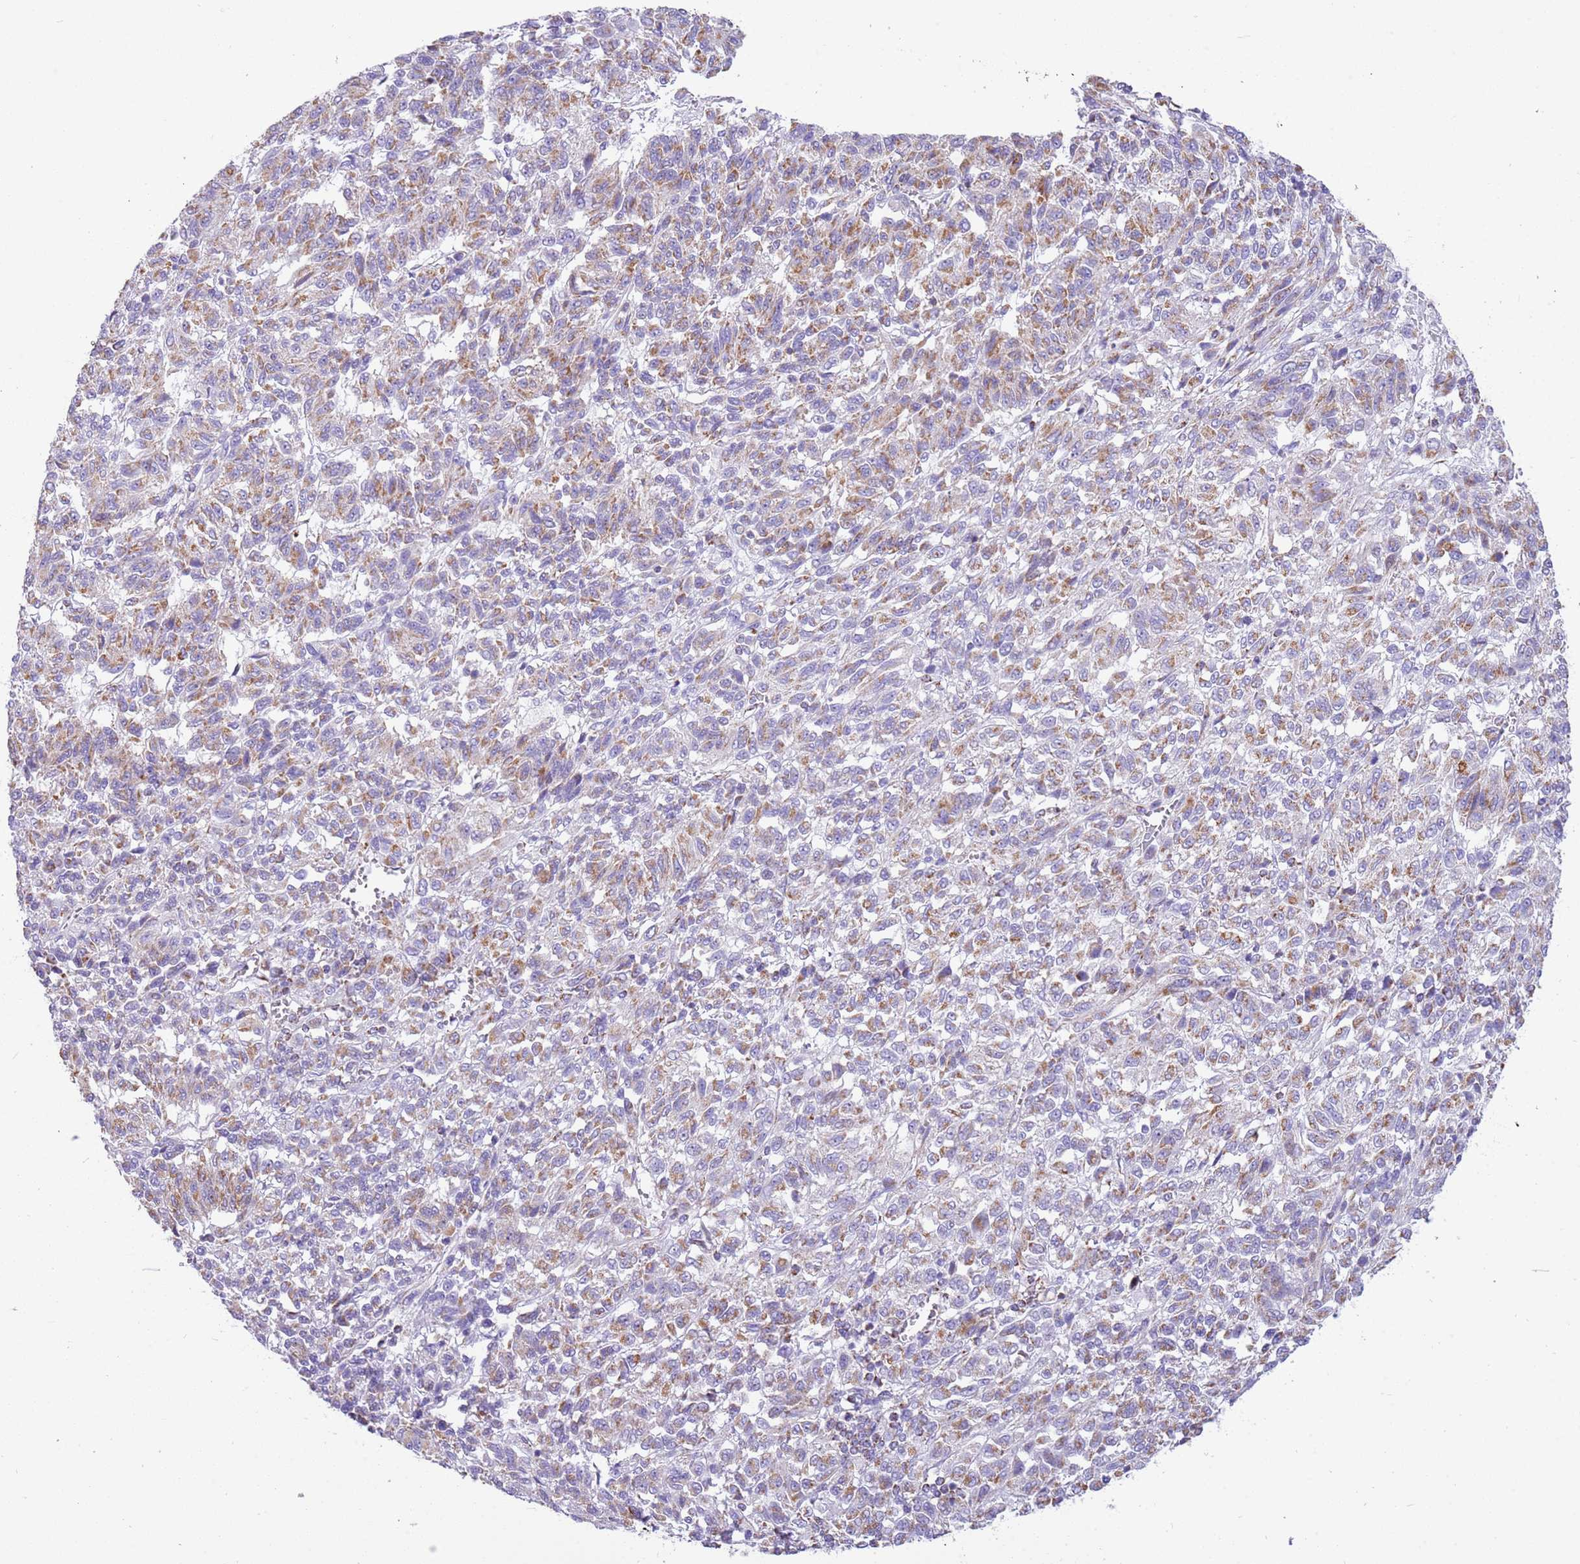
{"staining": {"intensity": "weak", "quantity": "25%-75%", "location": "cytoplasmic/membranous"}, "tissue": "melanoma", "cell_type": "Tumor cells", "image_type": "cancer", "snomed": [{"axis": "morphology", "description": "Malignant melanoma, Metastatic site"}, {"axis": "topography", "description": "Lung"}], "caption": "Immunohistochemical staining of melanoma shows weak cytoplasmic/membranous protein expression in about 25%-75% of tumor cells. (IHC, brightfield microscopy, high magnification).", "gene": "SUCLG2", "patient": {"sex": "male", "age": 64}}